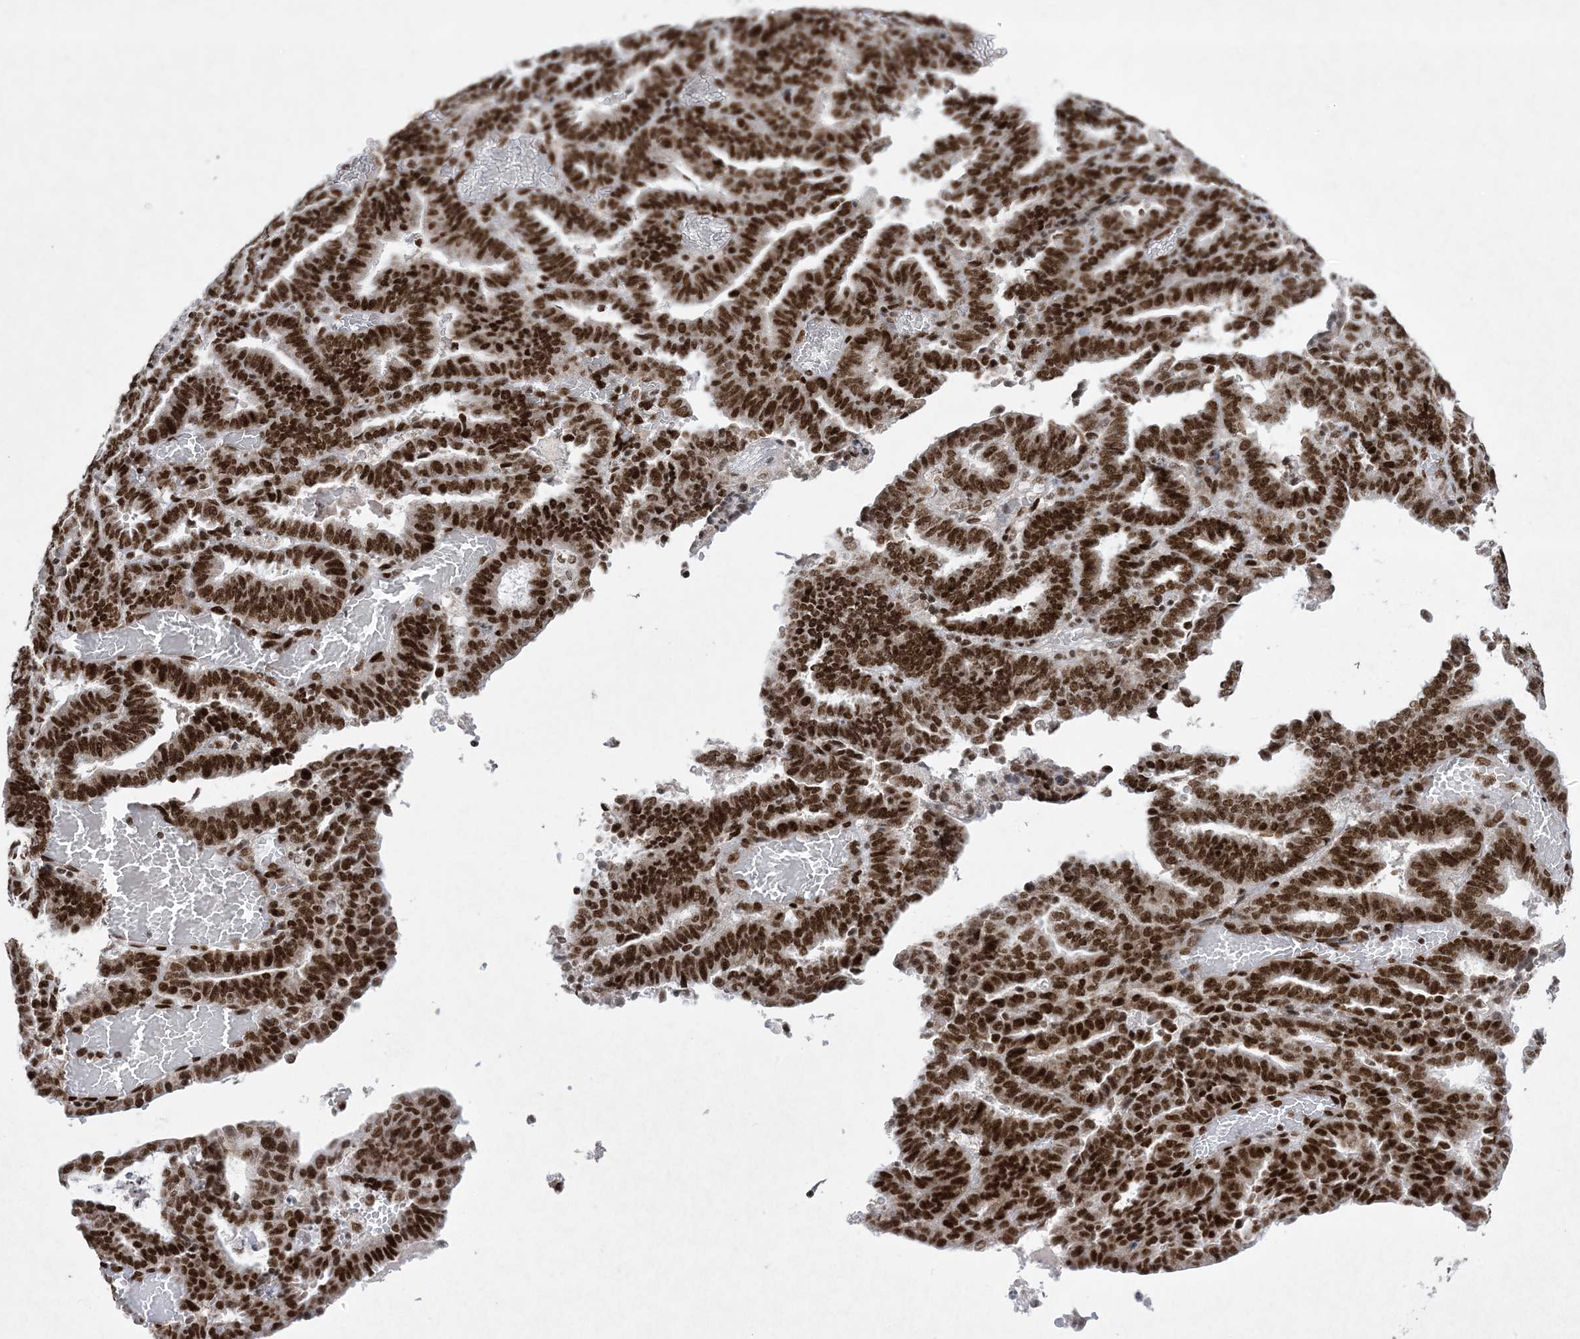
{"staining": {"intensity": "strong", "quantity": ">75%", "location": "nuclear"}, "tissue": "endometrial cancer", "cell_type": "Tumor cells", "image_type": "cancer", "snomed": [{"axis": "morphology", "description": "Adenocarcinoma, NOS"}, {"axis": "topography", "description": "Uterus"}], "caption": "Approximately >75% of tumor cells in human endometrial cancer (adenocarcinoma) demonstrate strong nuclear protein expression as visualized by brown immunohistochemical staining.", "gene": "PKNOX2", "patient": {"sex": "female", "age": 83}}